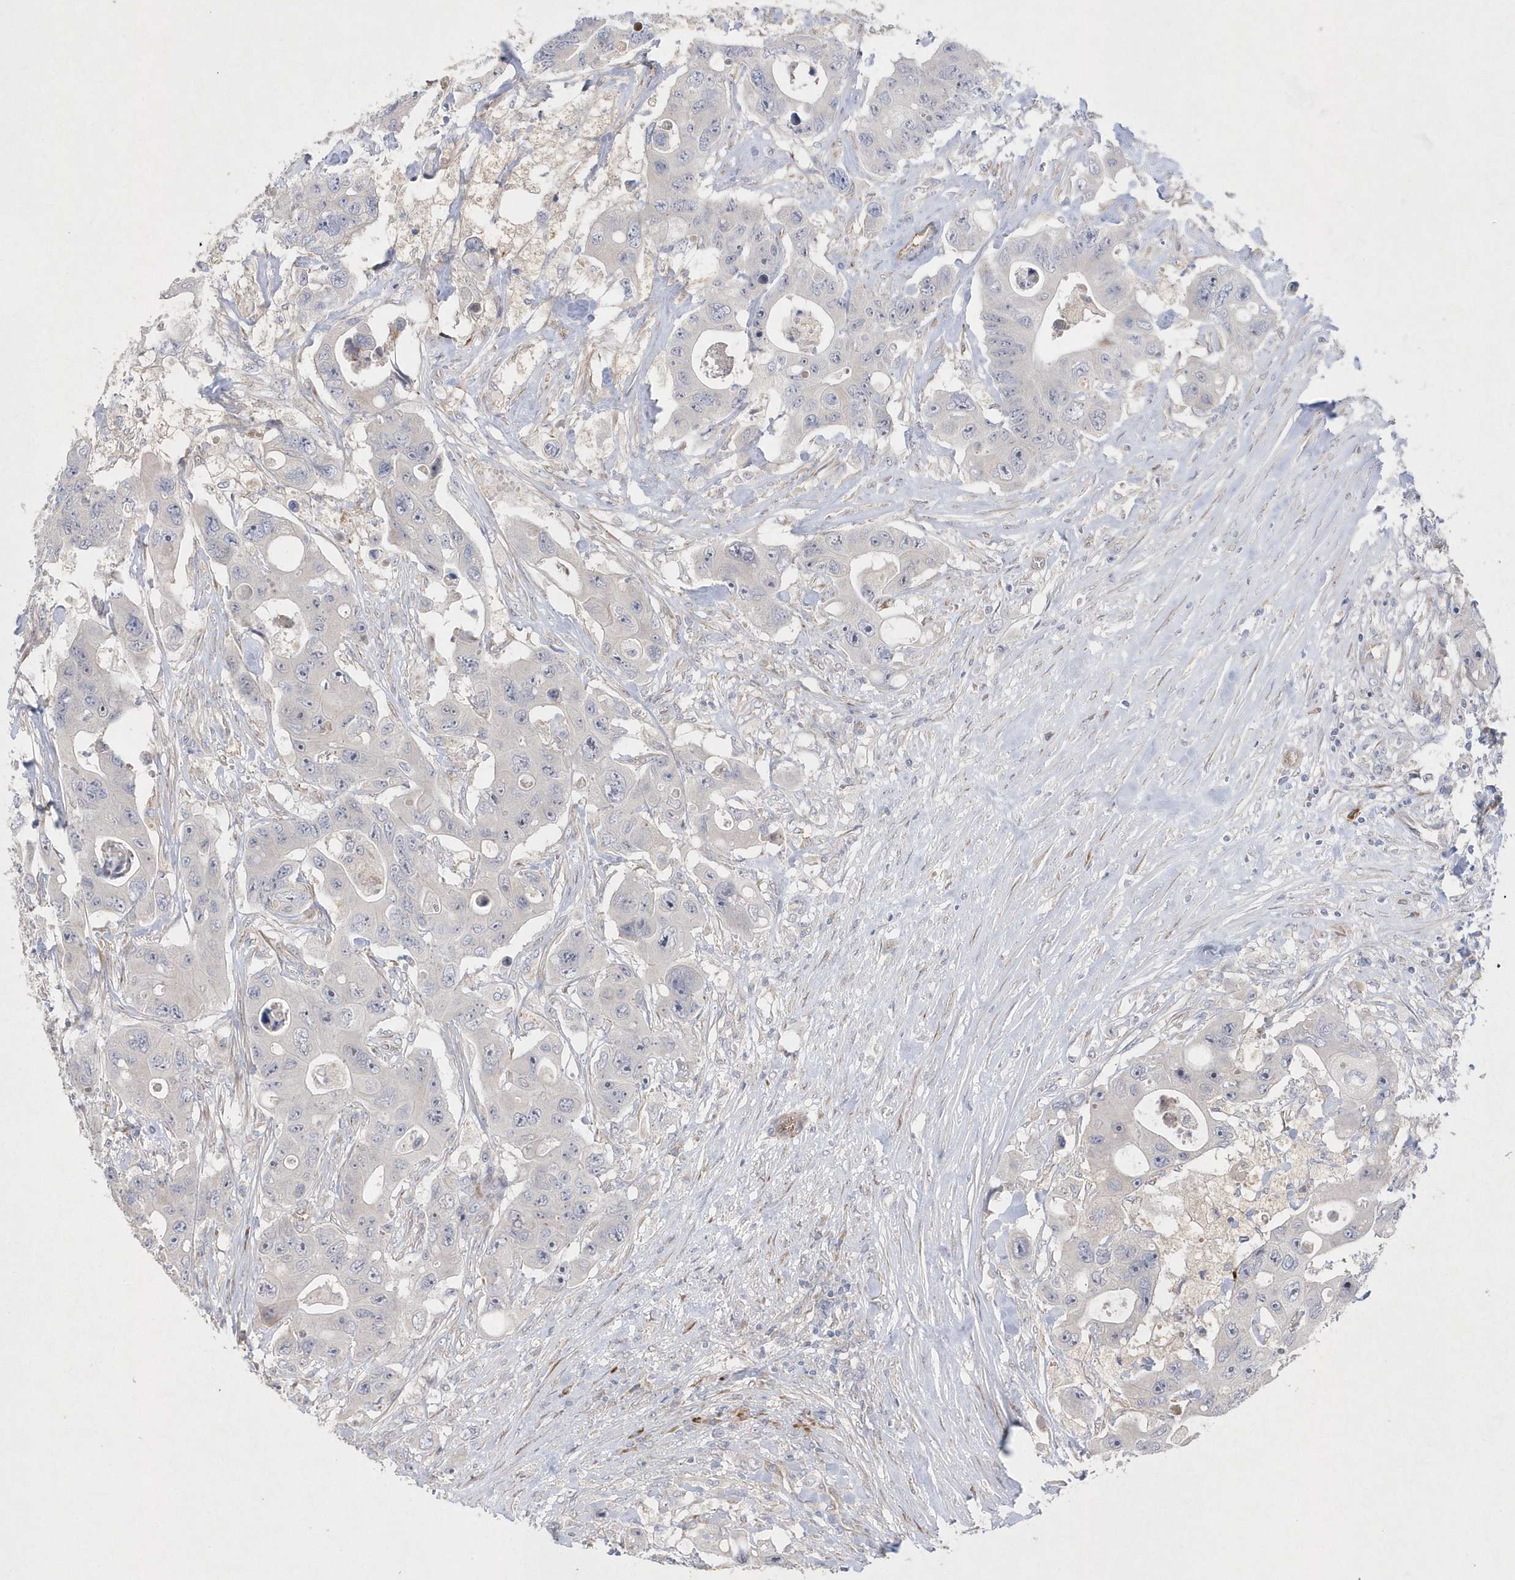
{"staining": {"intensity": "negative", "quantity": "none", "location": "none"}, "tissue": "colorectal cancer", "cell_type": "Tumor cells", "image_type": "cancer", "snomed": [{"axis": "morphology", "description": "Adenocarcinoma, NOS"}, {"axis": "topography", "description": "Colon"}], "caption": "High power microscopy image of an immunohistochemistry (IHC) histopathology image of colorectal cancer, revealing no significant positivity in tumor cells.", "gene": "TMEM132B", "patient": {"sex": "female", "age": 46}}